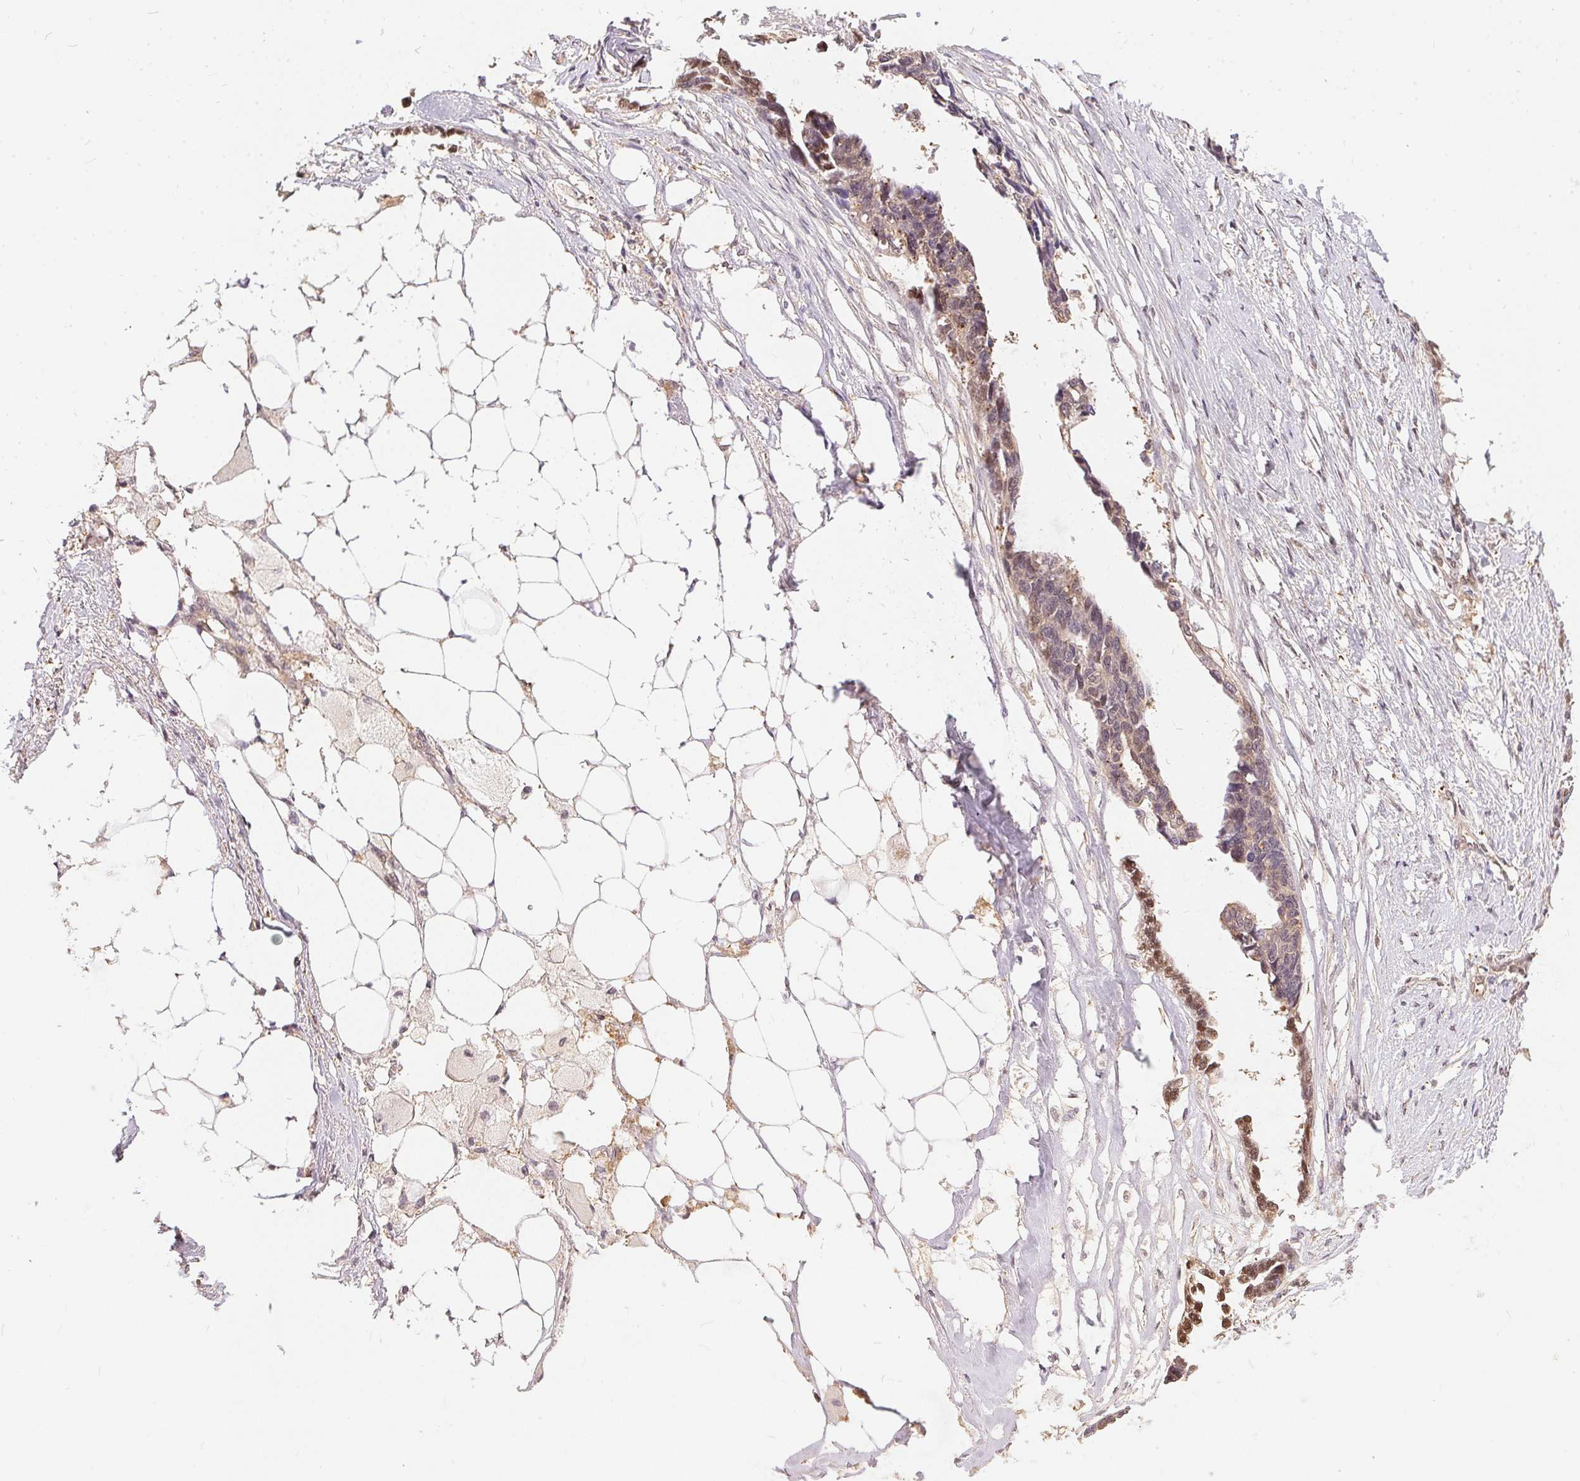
{"staining": {"intensity": "weak", "quantity": "25%-75%", "location": "cytoplasmic/membranous"}, "tissue": "ovarian cancer", "cell_type": "Tumor cells", "image_type": "cancer", "snomed": [{"axis": "morphology", "description": "Cystadenocarcinoma, serous, NOS"}, {"axis": "topography", "description": "Ovary"}], "caption": "Protein analysis of ovarian cancer (serous cystadenocarcinoma) tissue shows weak cytoplasmic/membranous positivity in about 25%-75% of tumor cells.", "gene": "BLMH", "patient": {"sex": "female", "age": 69}}